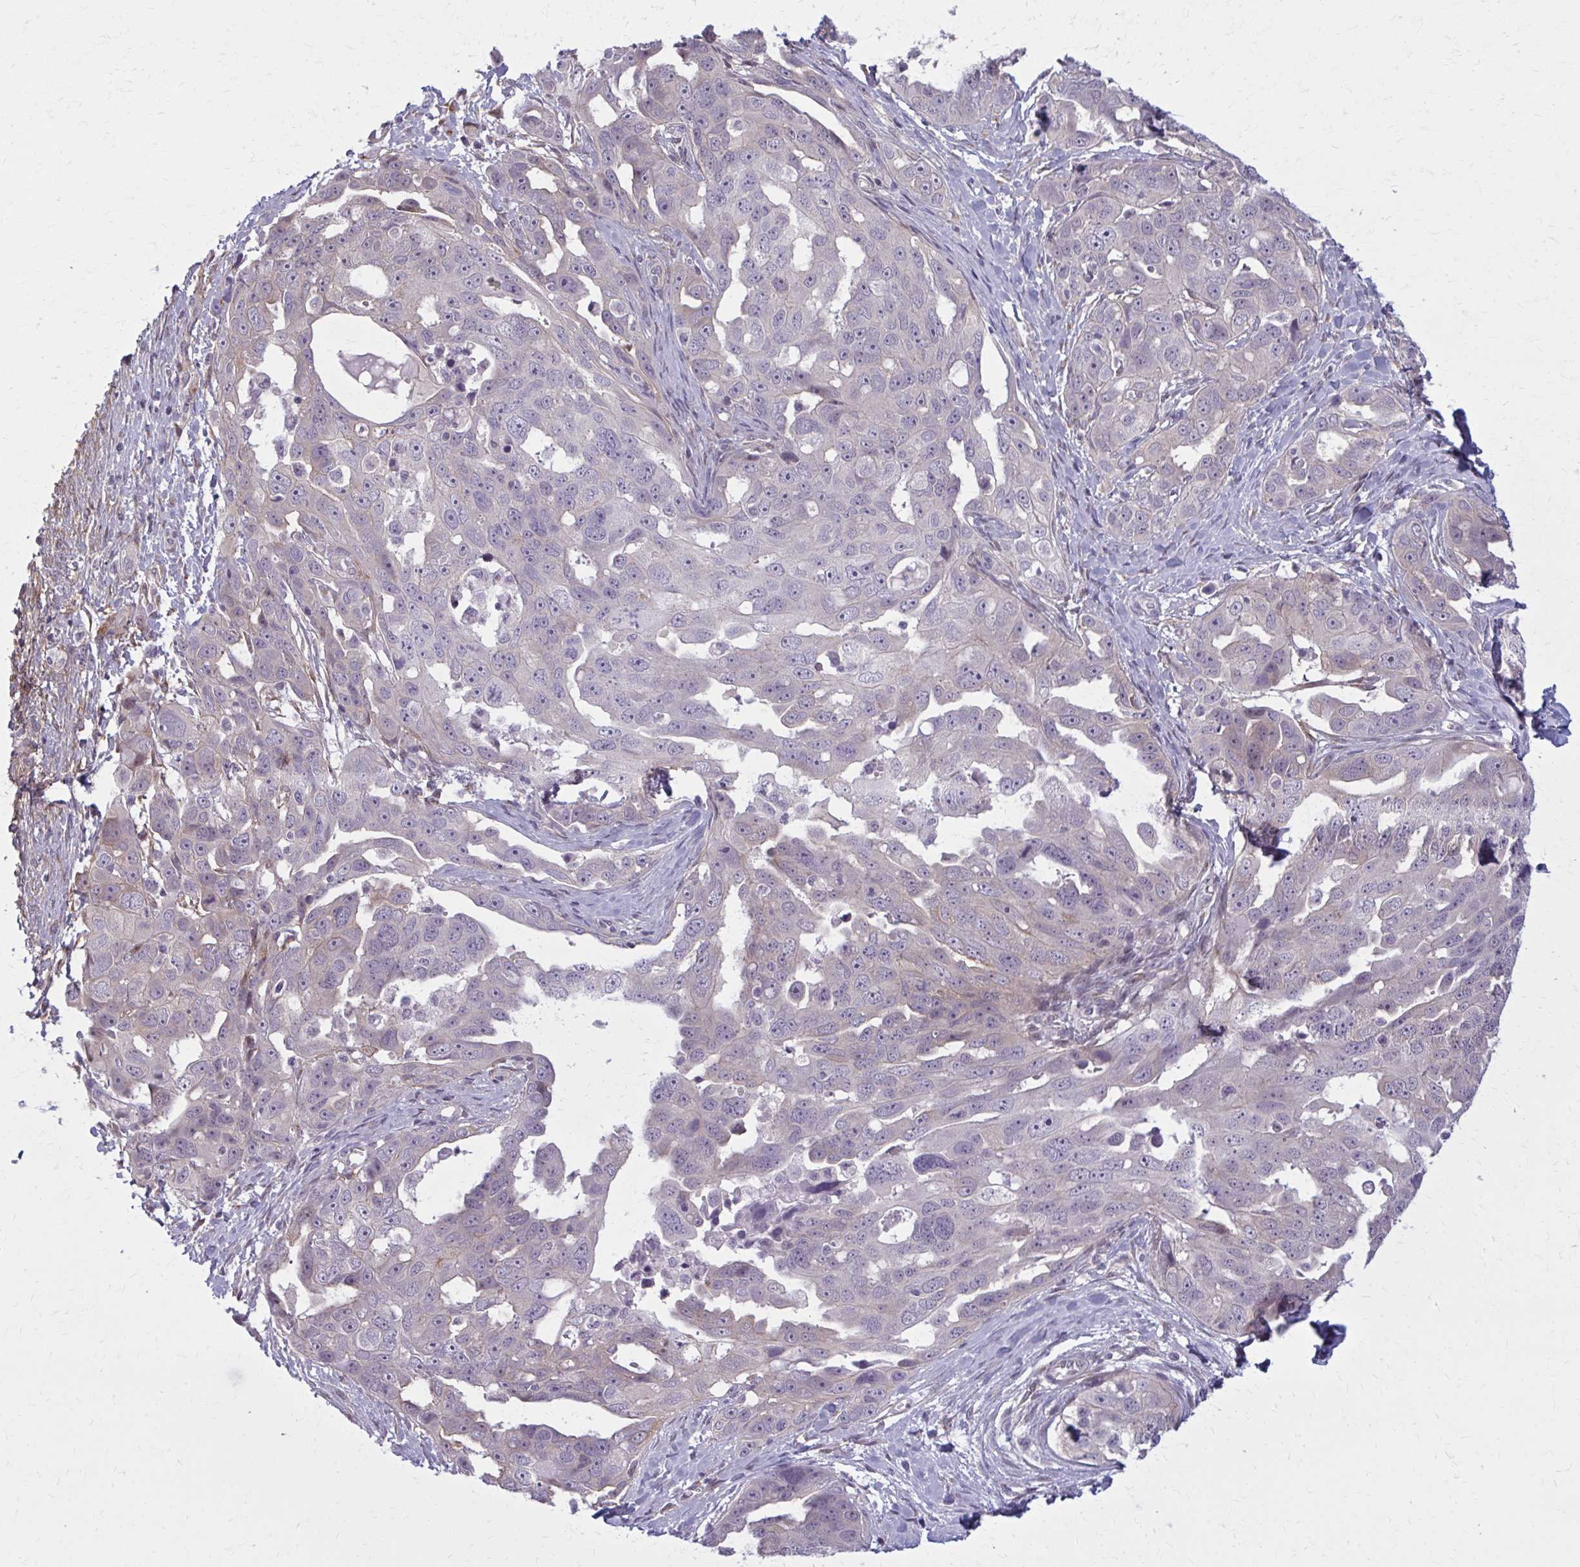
{"staining": {"intensity": "weak", "quantity": "<25%", "location": "cytoplasmic/membranous"}, "tissue": "ovarian cancer", "cell_type": "Tumor cells", "image_type": "cancer", "snomed": [{"axis": "morphology", "description": "Carcinoma, endometroid"}, {"axis": "topography", "description": "Ovary"}], "caption": "This is an immunohistochemistry (IHC) histopathology image of ovarian cancer (endometroid carcinoma). There is no expression in tumor cells.", "gene": "NUMBL", "patient": {"sex": "female", "age": 70}}